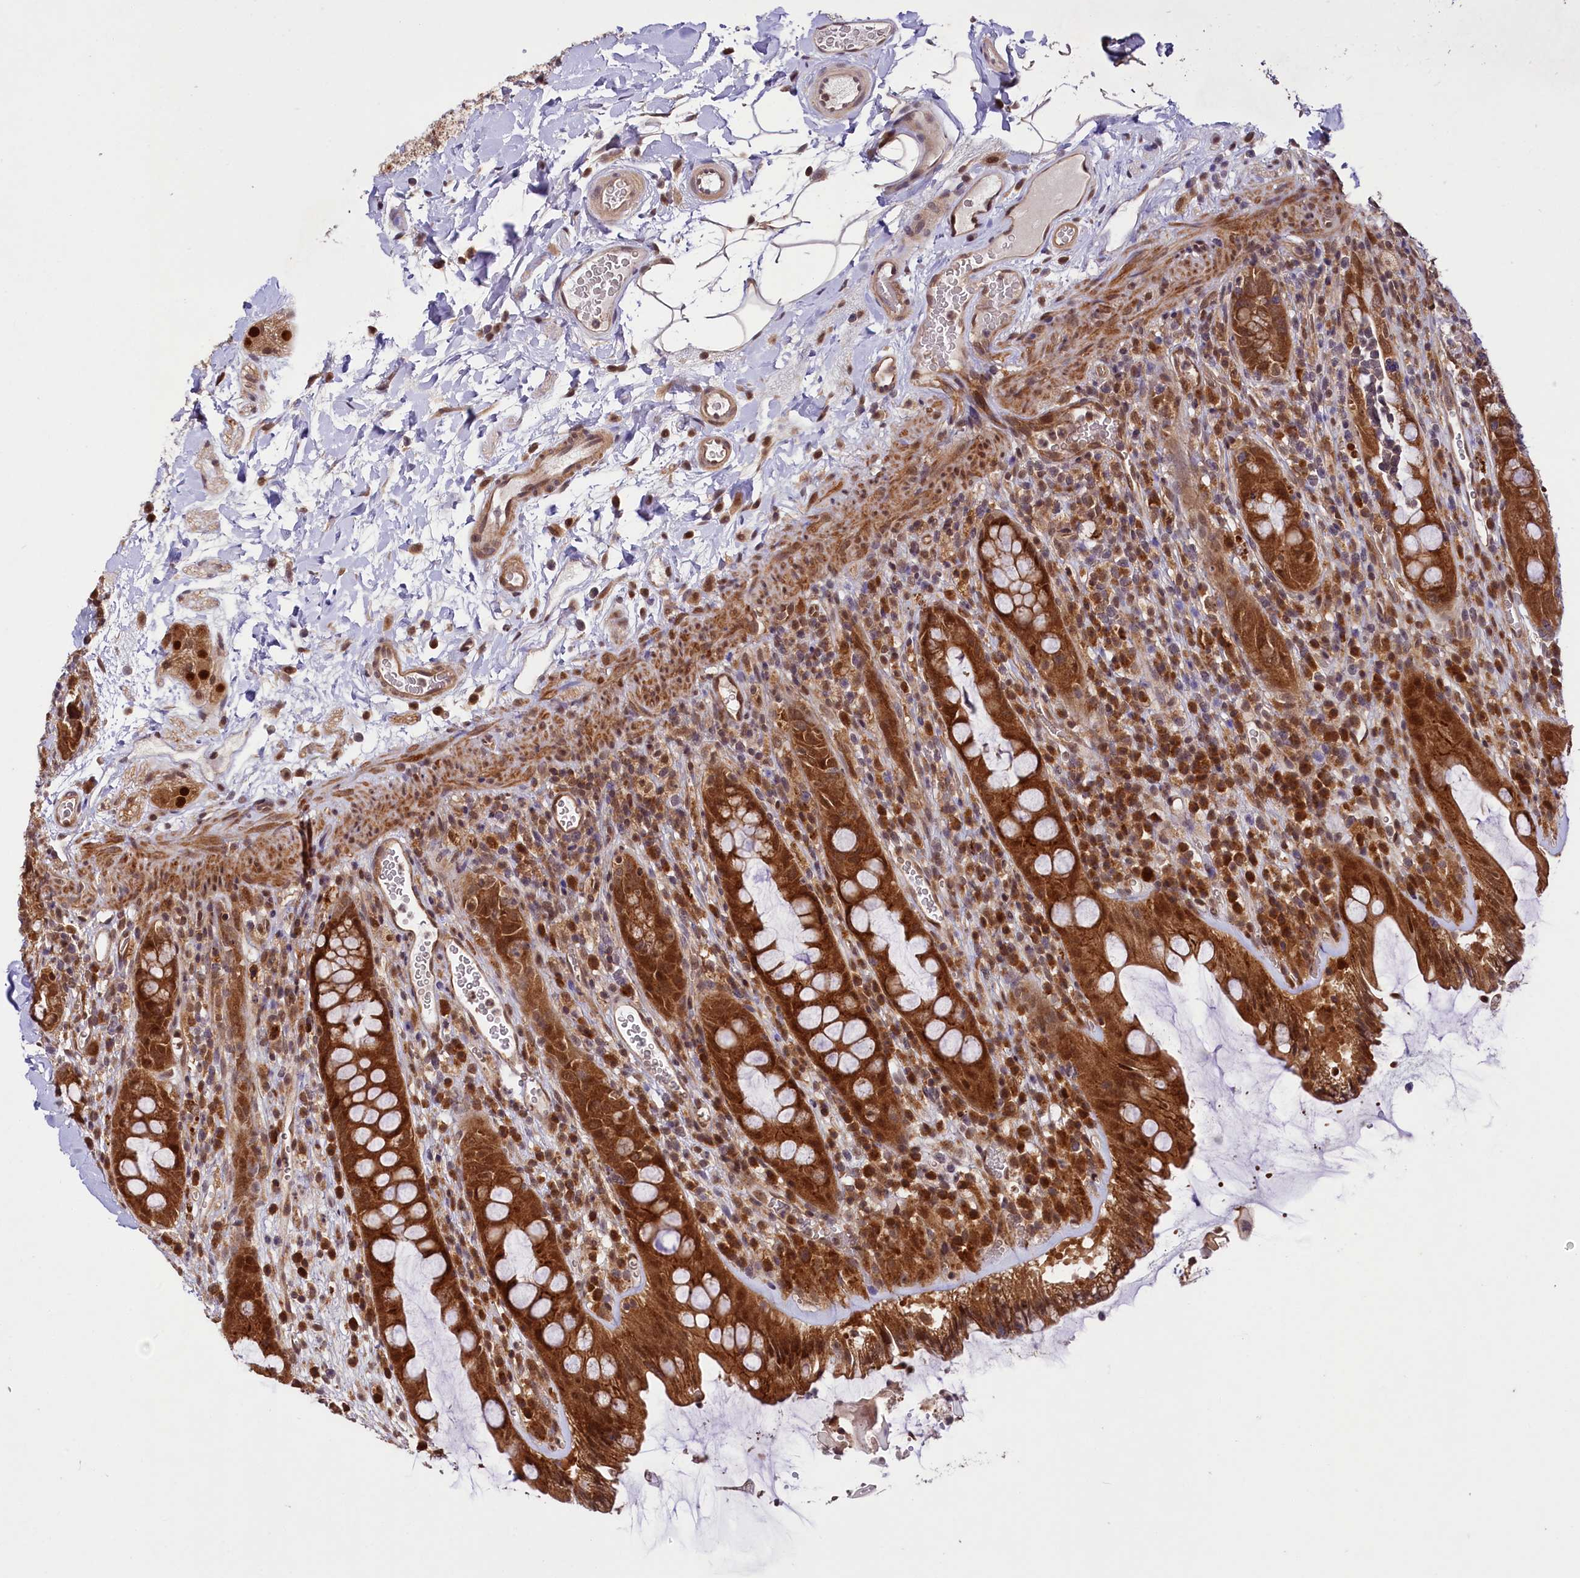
{"staining": {"intensity": "strong", "quantity": ">75%", "location": "cytoplasmic/membranous,nuclear"}, "tissue": "rectum", "cell_type": "Glandular cells", "image_type": "normal", "snomed": [{"axis": "morphology", "description": "Normal tissue, NOS"}, {"axis": "topography", "description": "Rectum"}], "caption": "Rectum stained with DAB (3,3'-diaminobenzidine) immunohistochemistry displays high levels of strong cytoplasmic/membranous,nuclear staining in about >75% of glandular cells.", "gene": "UBE3A", "patient": {"sex": "female", "age": 57}}